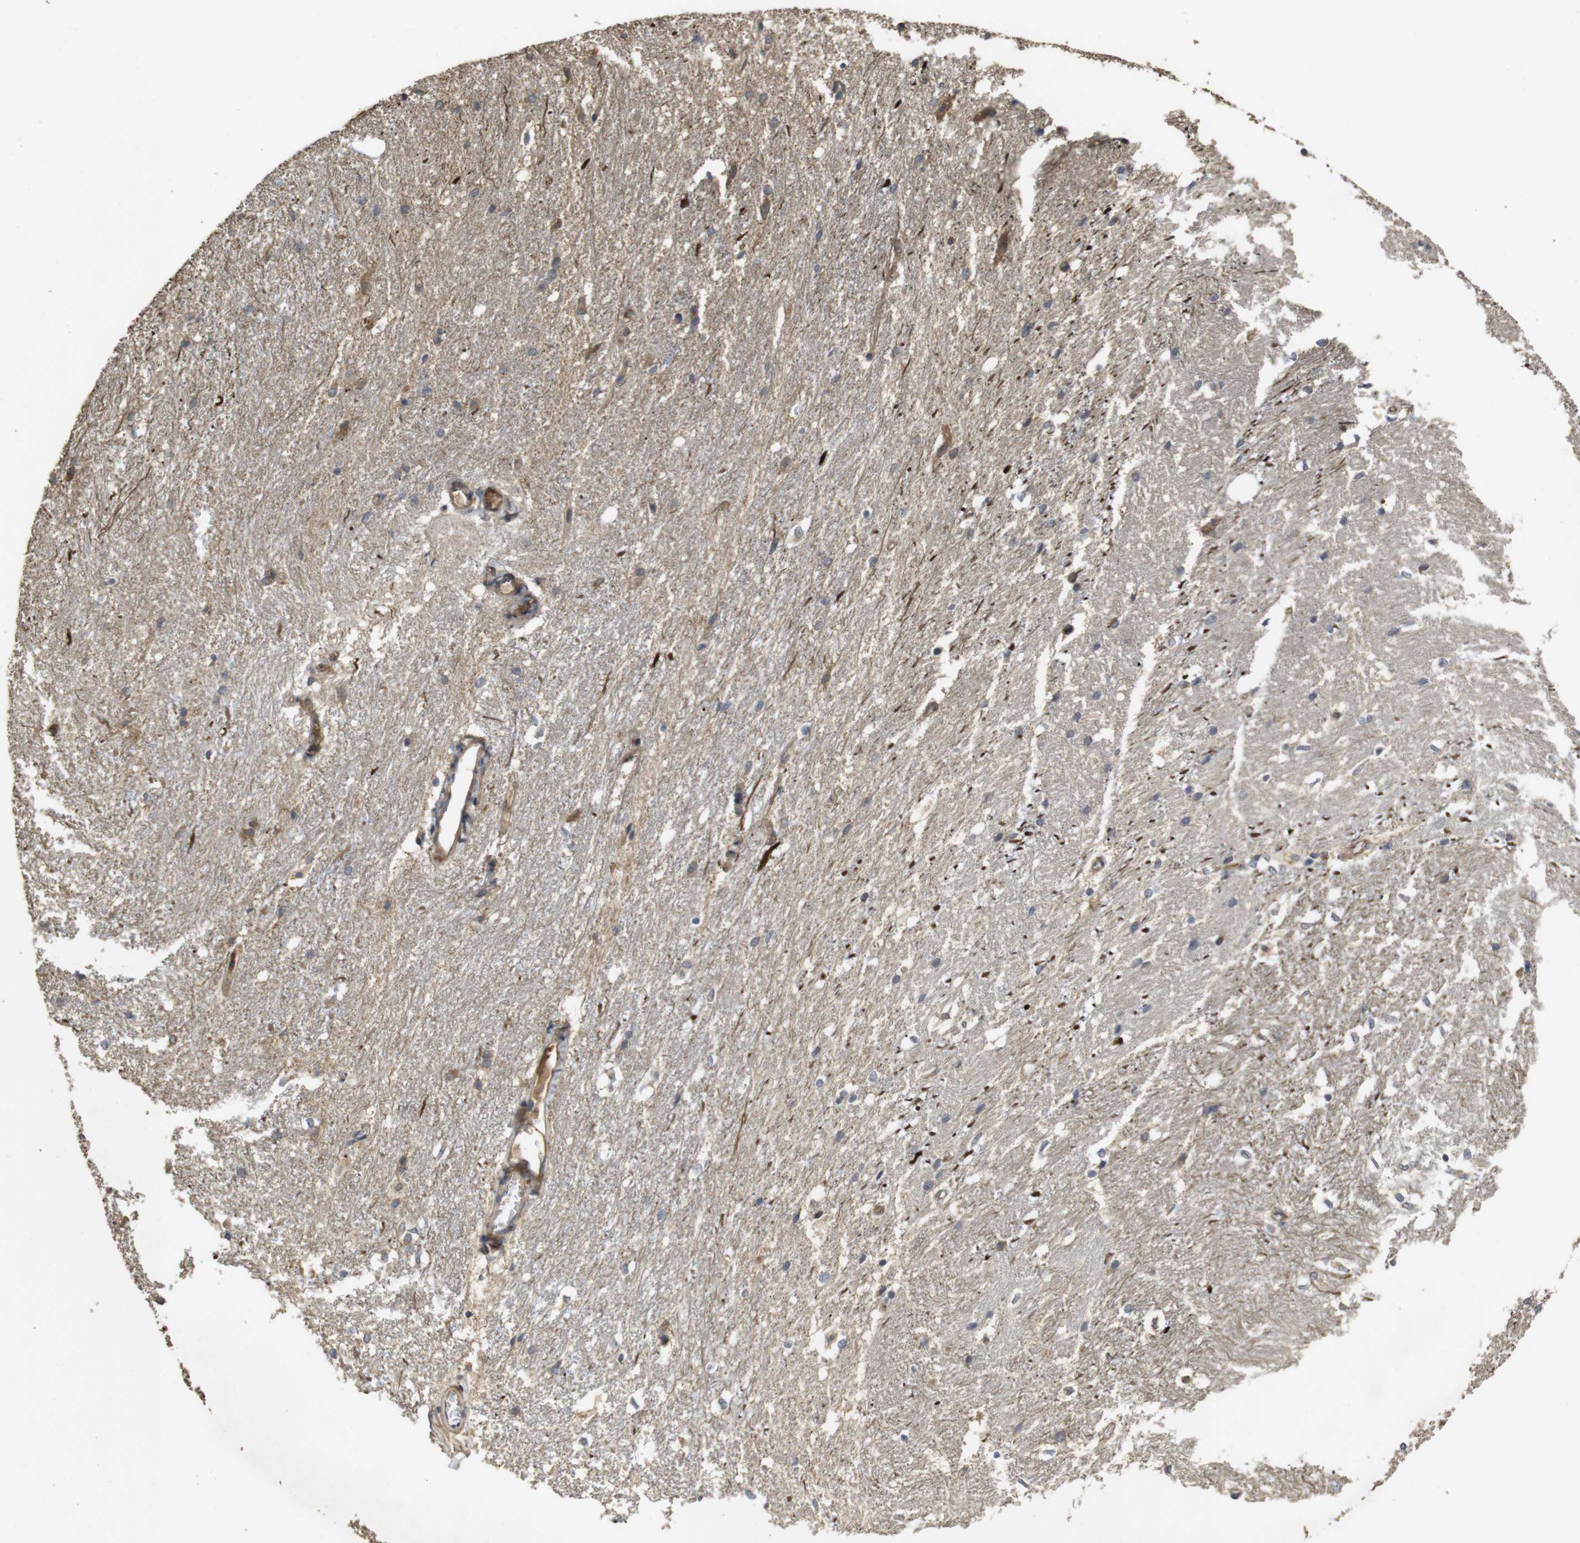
{"staining": {"intensity": "moderate", "quantity": "<25%", "location": "cytoplasmic/membranous"}, "tissue": "hippocampus", "cell_type": "Glial cells", "image_type": "normal", "snomed": [{"axis": "morphology", "description": "Normal tissue, NOS"}, {"axis": "topography", "description": "Hippocampus"}], "caption": "Protein staining of normal hippocampus exhibits moderate cytoplasmic/membranous staining in about <25% of glial cells.", "gene": "PCDHB10", "patient": {"sex": "female", "age": 19}}